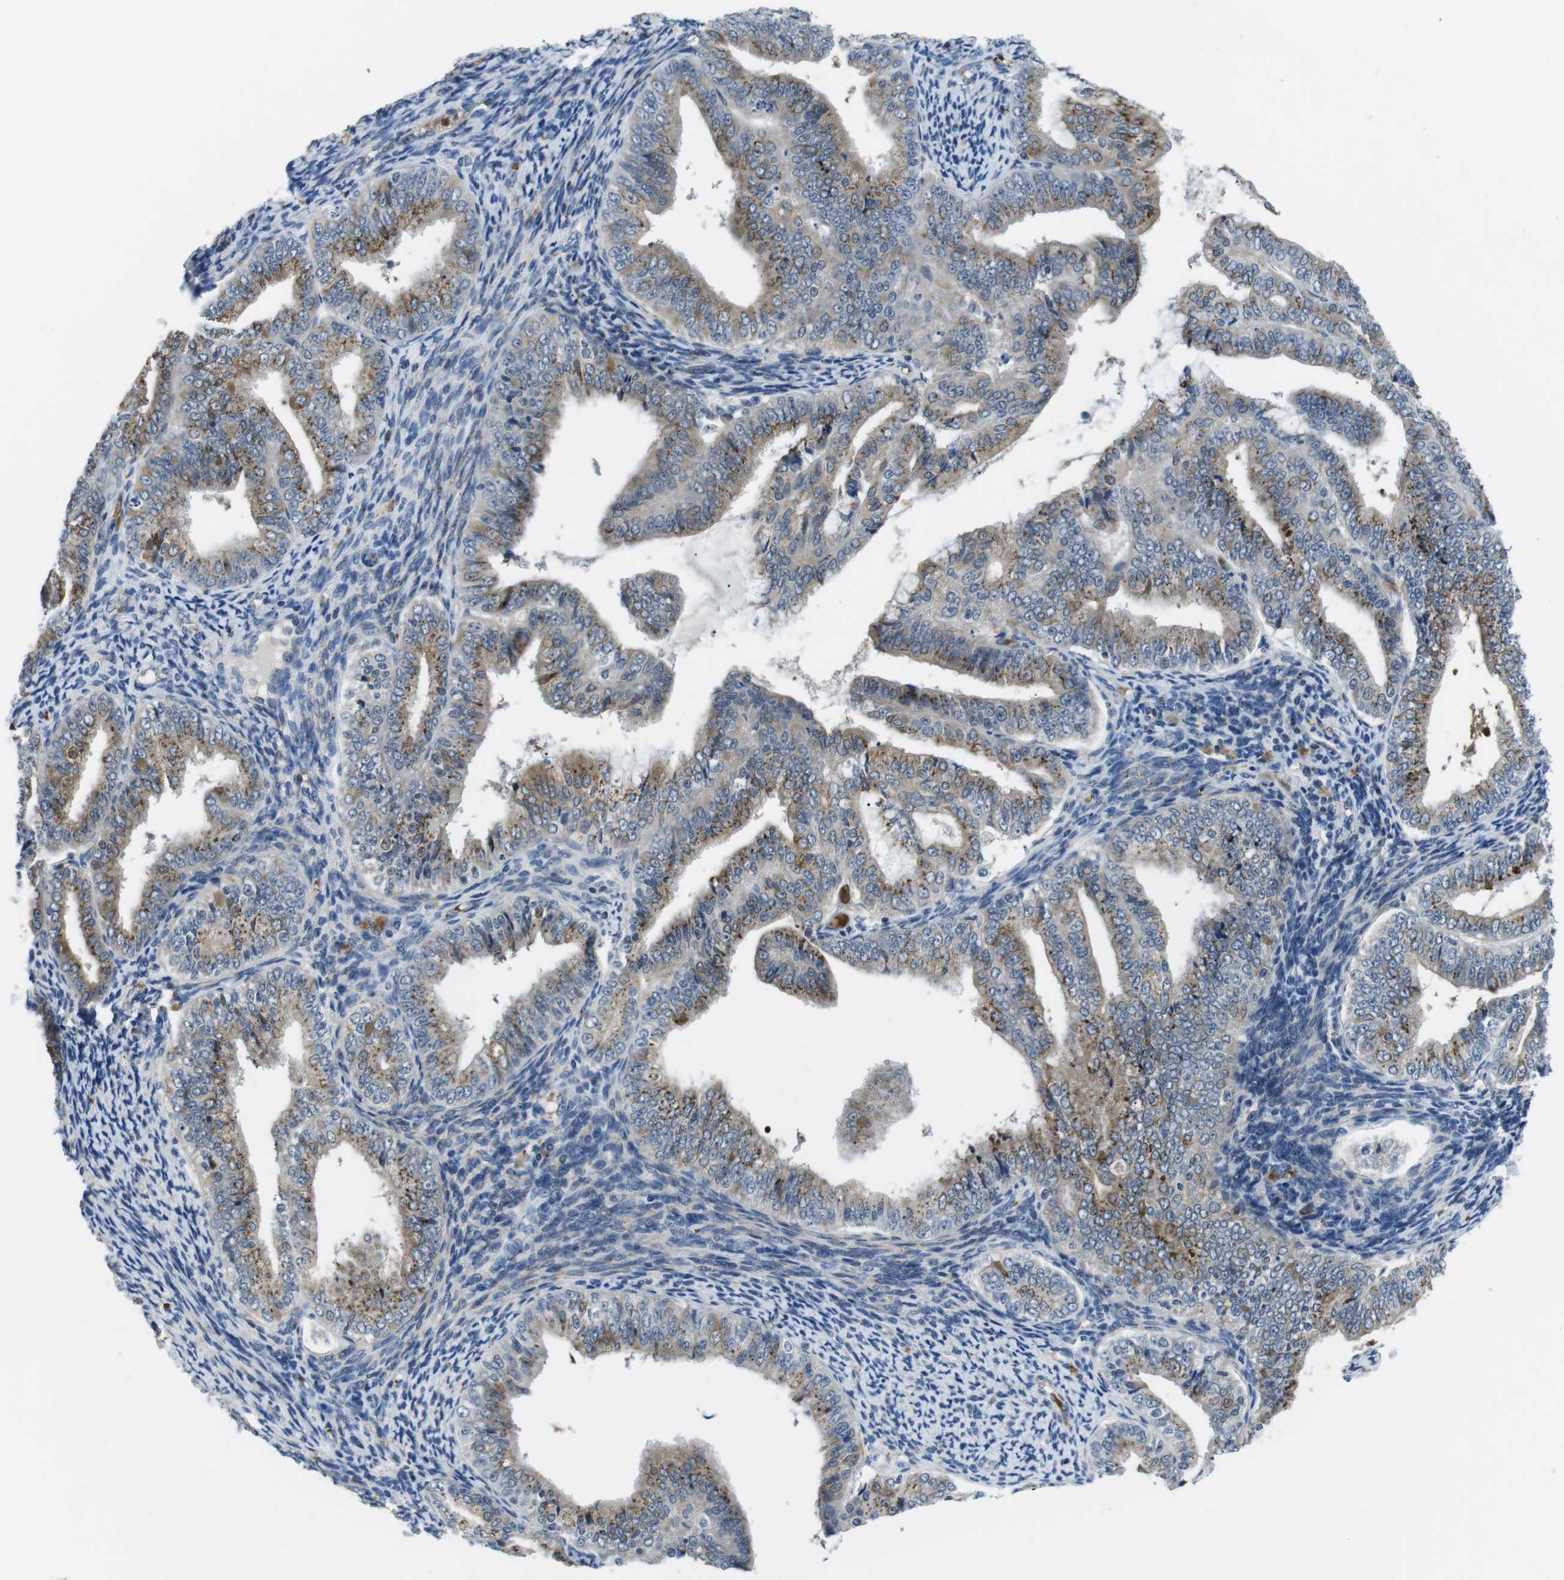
{"staining": {"intensity": "moderate", "quantity": ">75%", "location": "cytoplasmic/membranous"}, "tissue": "endometrial cancer", "cell_type": "Tumor cells", "image_type": "cancer", "snomed": [{"axis": "morphology", "description": "Adenocarcinoma, NOS"}, {"axis": "topography", "description": "Endometrium"}], "caption": "A medium amount of moderate cytoplasmic/membranous expression is seen in approximately >75% of tumor cells in endometrial cancer tissue. The staining was performed using DAB (3,3'-diaminobenzidine) to visualize the protein expression in brown, while the nuclei were stained in blue with hematoxylin (Magnification: 20x).", "gene": "WSCD1", "patient": {"sex": "female", "age": 63}}